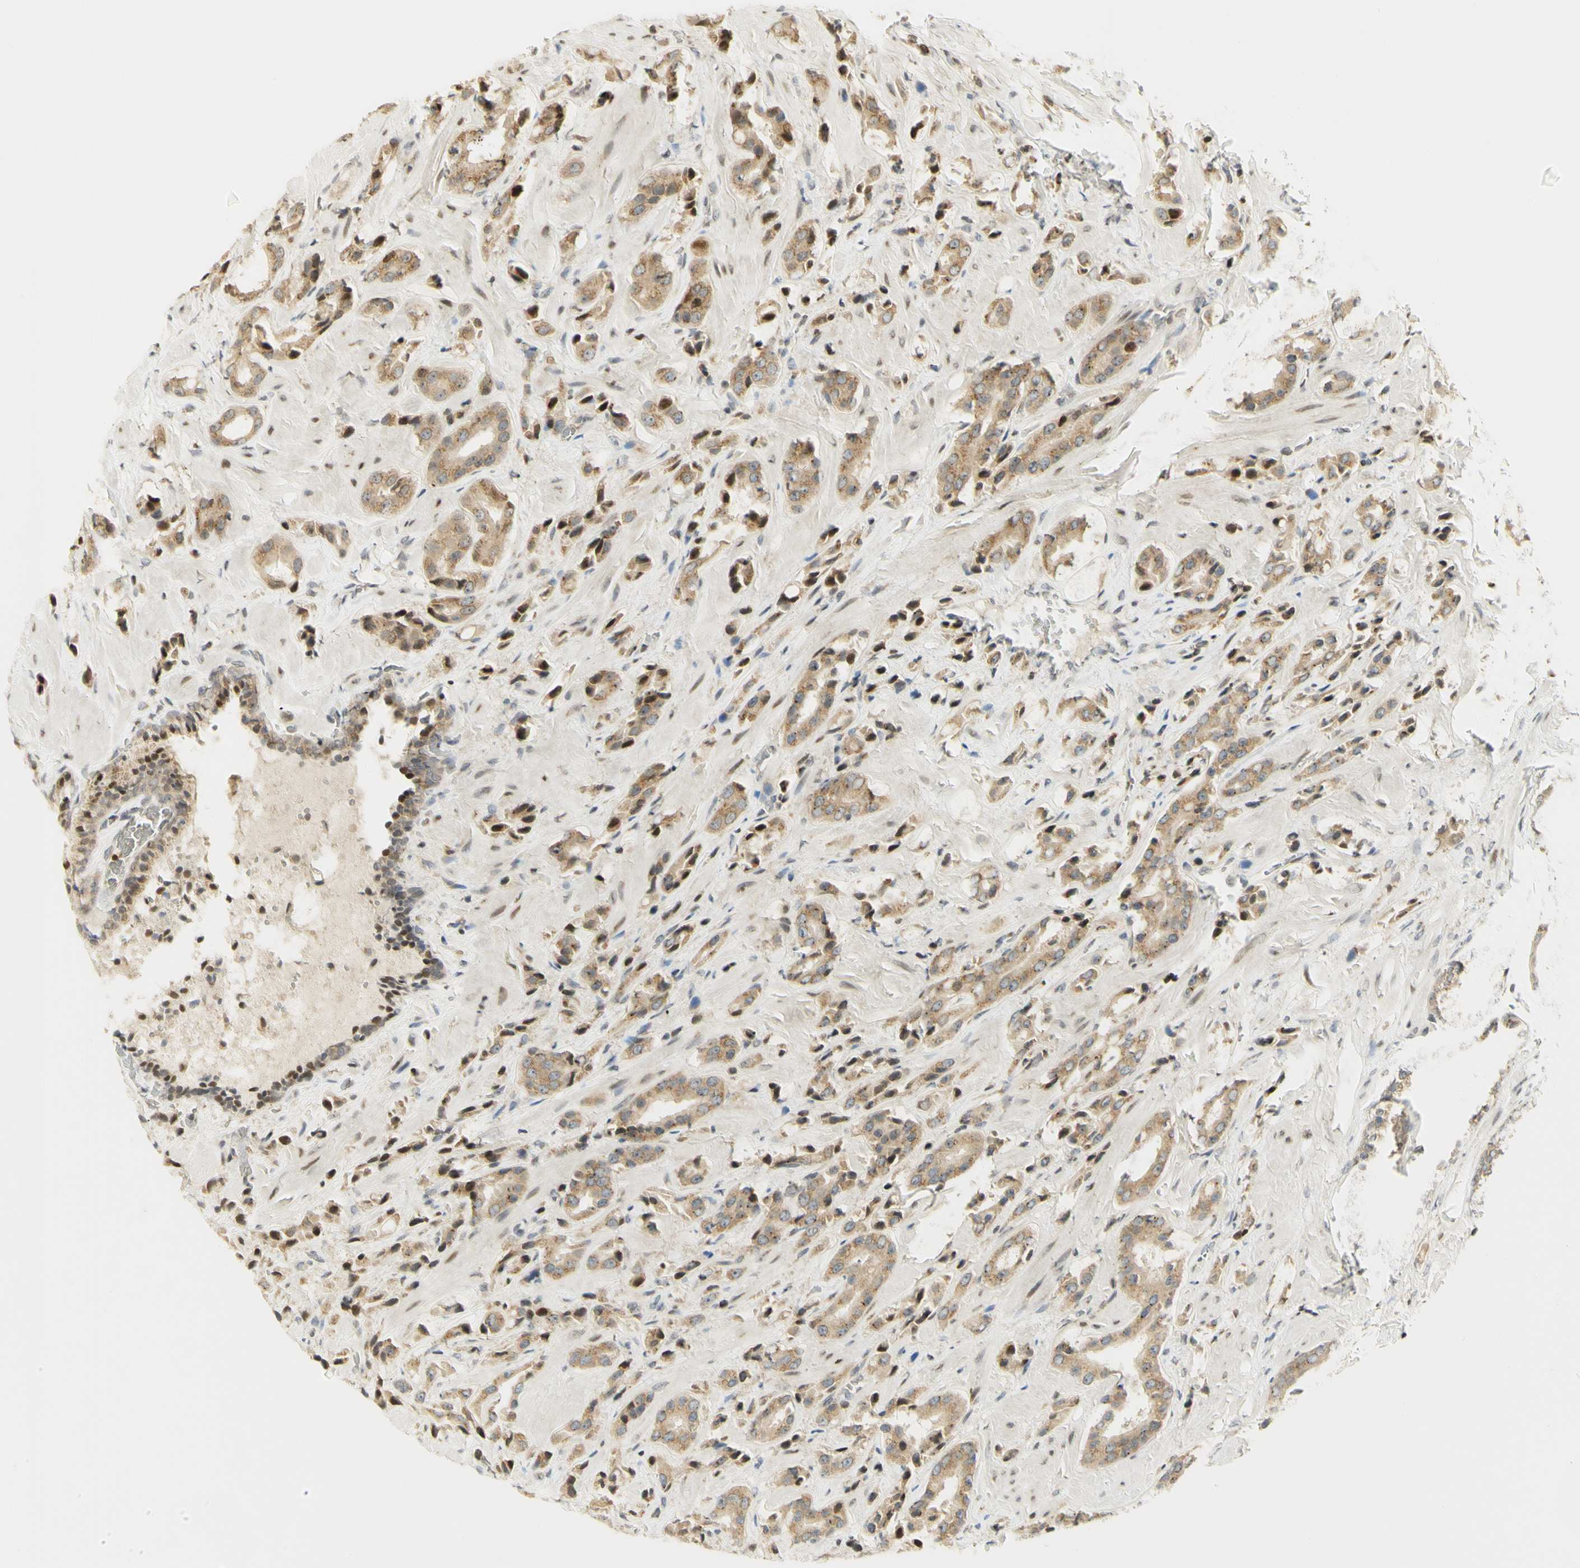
{"staining": {"intensity": "moderate", "quantity": ">75%", "location": "cytoplasmic/membranous,nuclear"}, "tissue": "prostate cancer", "cell_type": "Tumor cells", "image_type": "cancer", "snomed": [{"axis": "morphology", "description": "Adenocarcinoma, High grade"}, {"axis": "topography", "description": "Prostate"}], "caption": "Brown immunohistochemical staining in human prostate adenocarcinoma (high-grade) demonstrates moderate cytoplasmic/membranous and nuclear expression in approximately >75% of tumor cells.", "gene": "KIF11", "patient": {"sex": "male", "age": 64}}